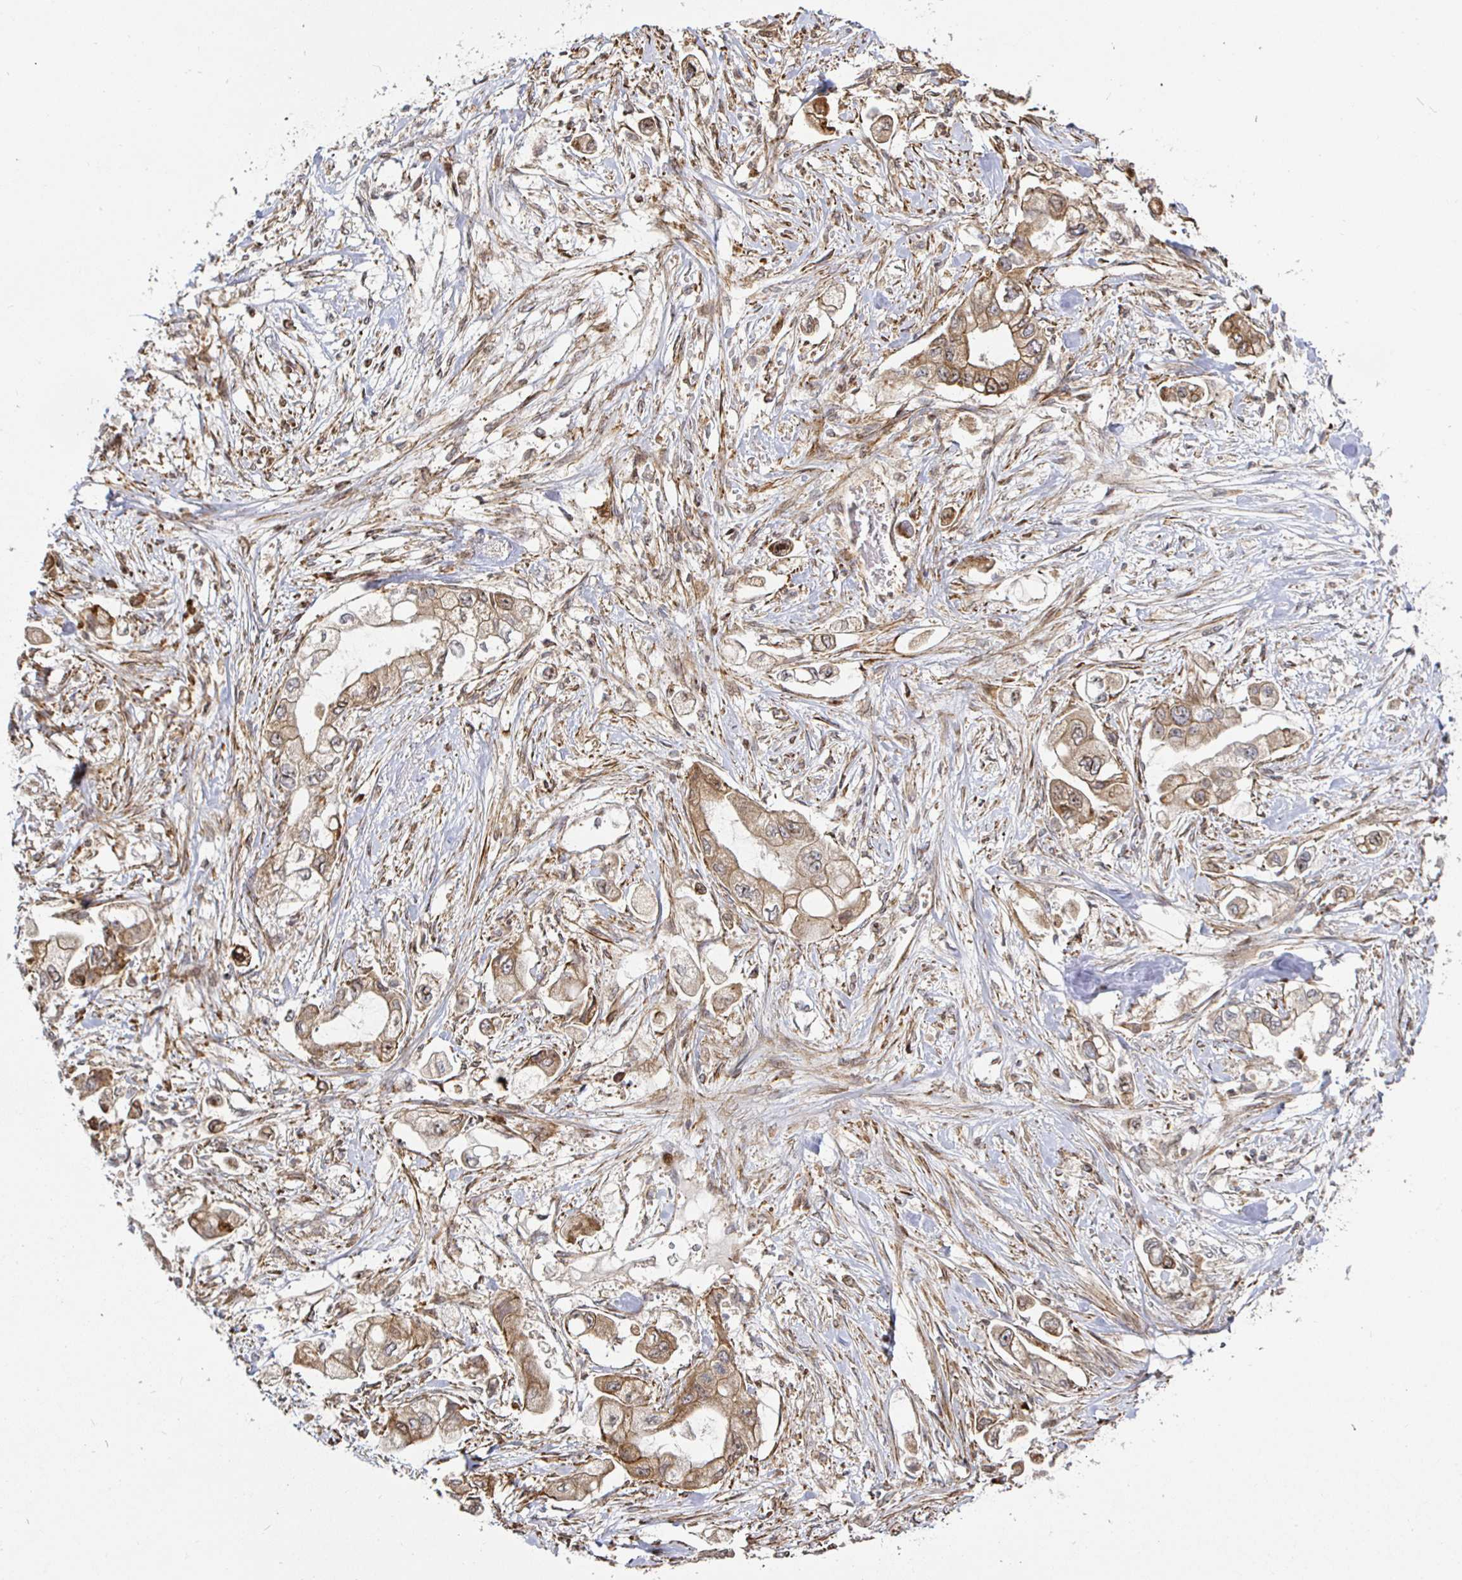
{"staining": {"intensity": "moderate", "quantity": ">75%", "location": "cytoplasmic/membranous"}, "tissue": "stomach cancer", "cell_type": "Tumor cells", "image_type": "cancer", "snomed": [{"axis": "morphology", "description": "Adenocarcinoma, NOS"}, {"axis": "topography", "description": "Stomach"}], "caption": "Immunohistochemical staining of stomach adenocarcinoma reveals moderate cytoplasmic/membranous protein positivity in about >75% of tumor cells.", "gene": "STRAP", "patient": {"sex": "male", "age": 62}}